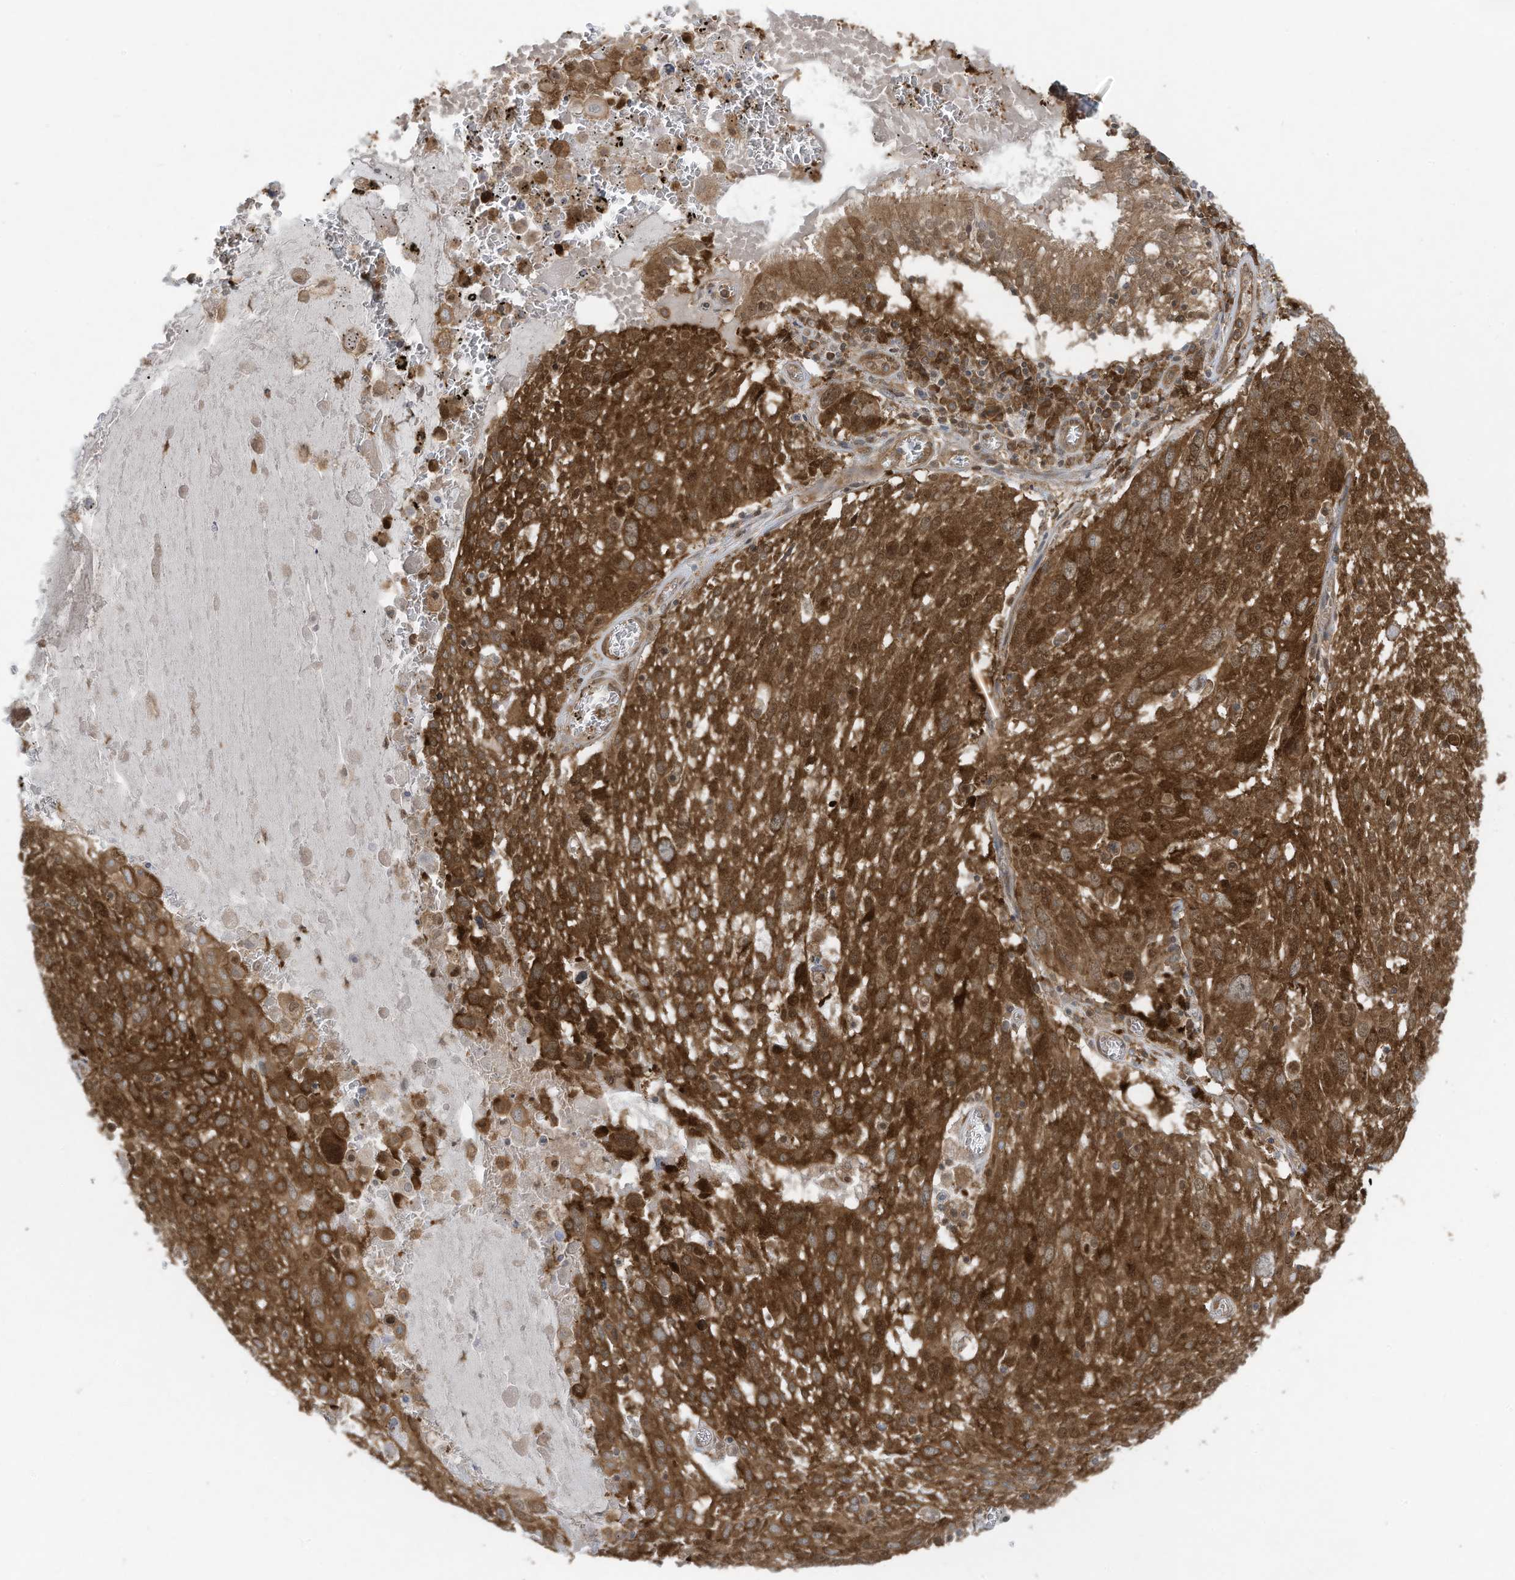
{"staining": {"intensity": "strong", "quantity": ">75%", "location": "cytoplasmic/membranous,nuclear"}, "tissue": "lung cancer", "cell_type": "Tumor cells", "image_type": "cancer", "snomed": [{"axis": "morphology", "description": "Squamous cell carcinoma, NOS"}, {"axis": "topography", "description": "Lung"}], "caption": "Immunohistochemical staining of lung squamous cell carcinoma reveals high levels of strong cytoplasmic/membranous and nuclear protein expression in approximately >75% of tumor cells.", "gene": "OLA1", "patient": {"sex": "male", "age": 65}}